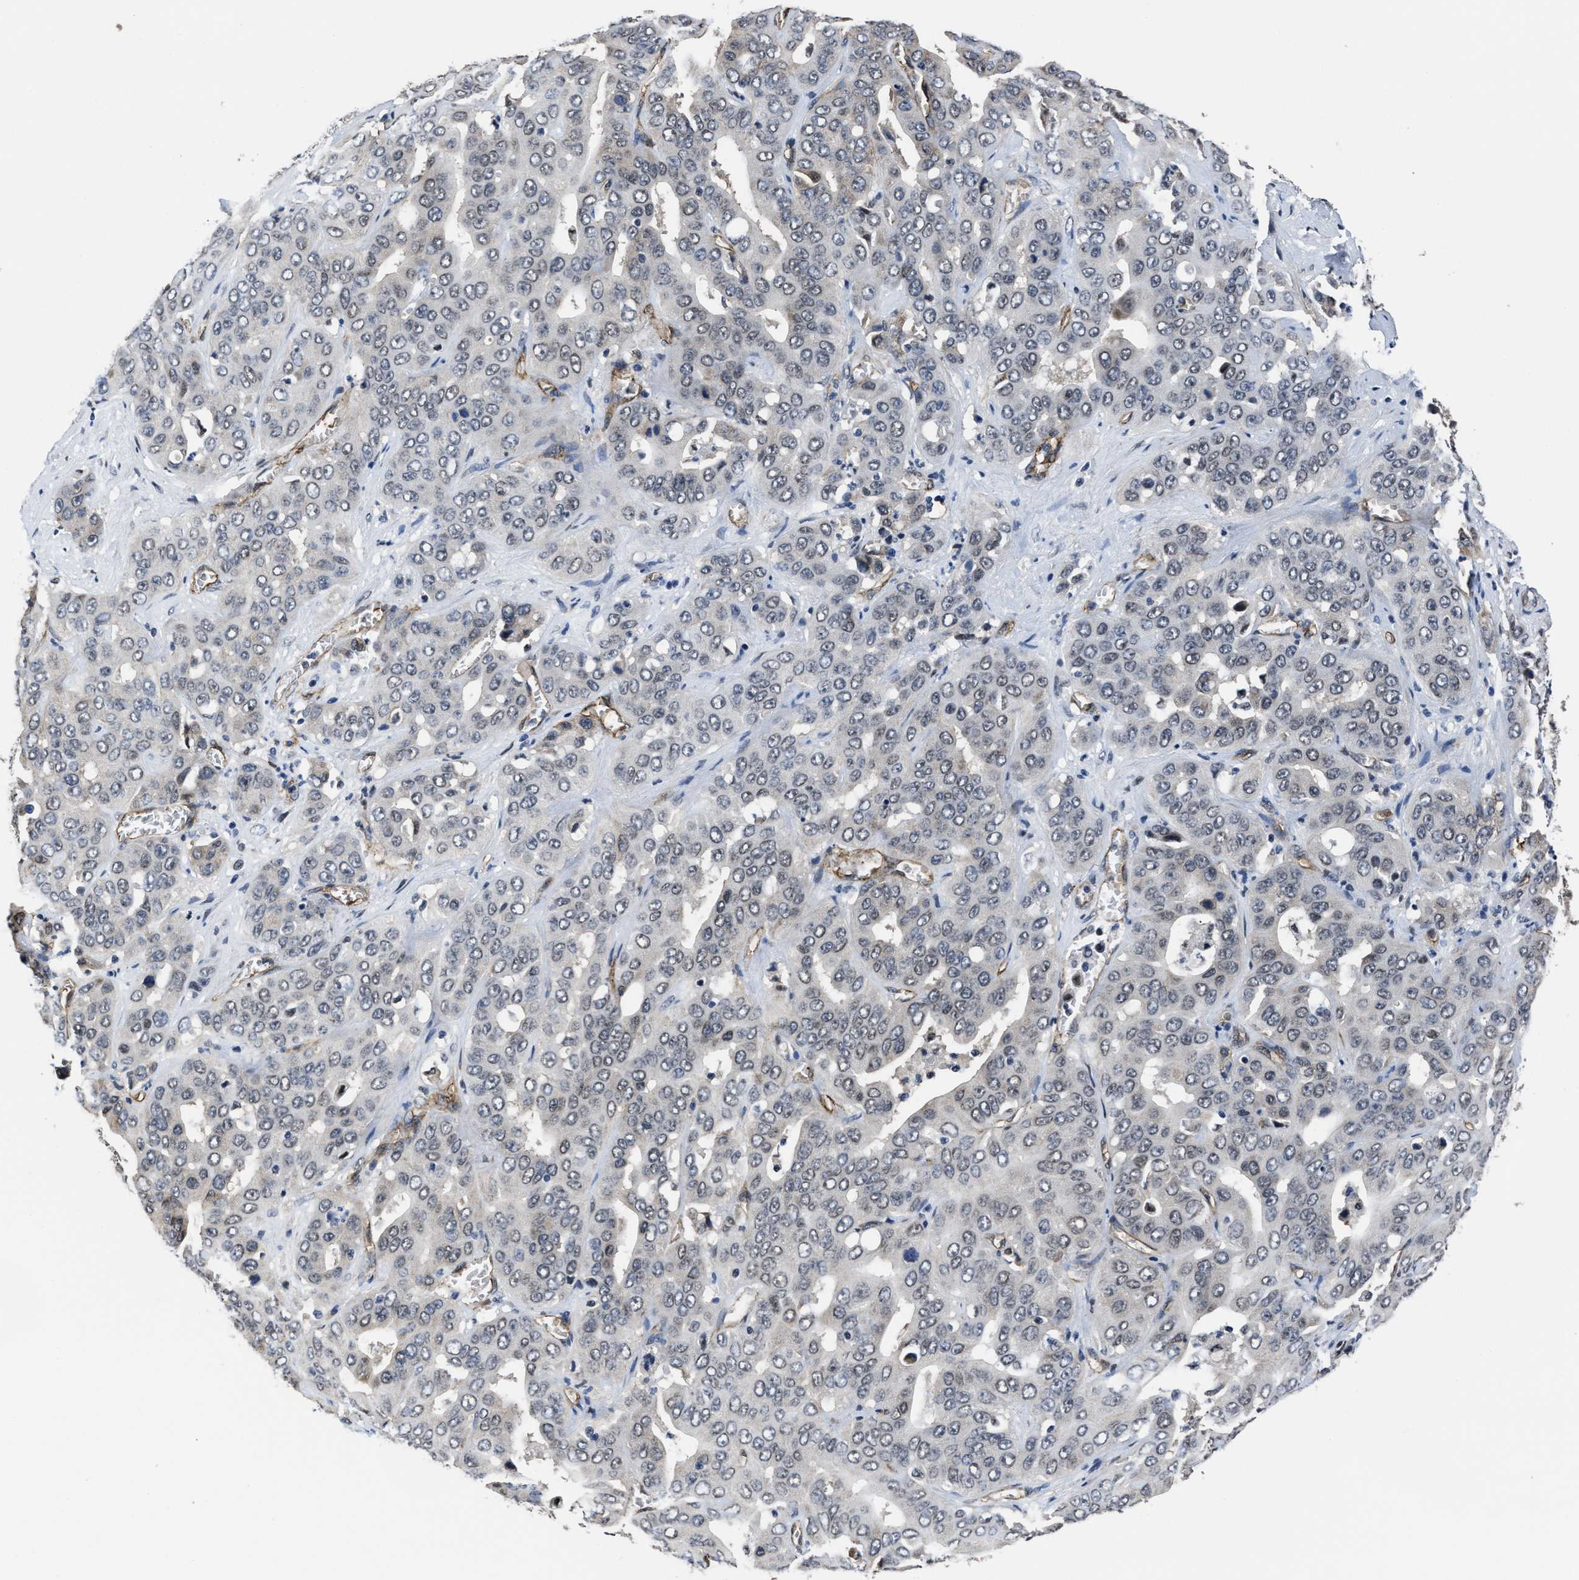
{"staining": {"intensity": "negative", "quantity": "none", "location": "none"}, "tissue": "liver cancer", "cell_type": "Tumor cells", "image_type": "cancer", "snomed": [{"axis": "morphology", "description": "Cholangiocarcinoma"}, {"axis": "topography", "description": "Liver"}], "caption": "Protein analysis of liver cancer exhibits no significant positivity in tumor cells.", "gene": "MARCKSL1", "patient": {"sex": "female", "age": 52}}